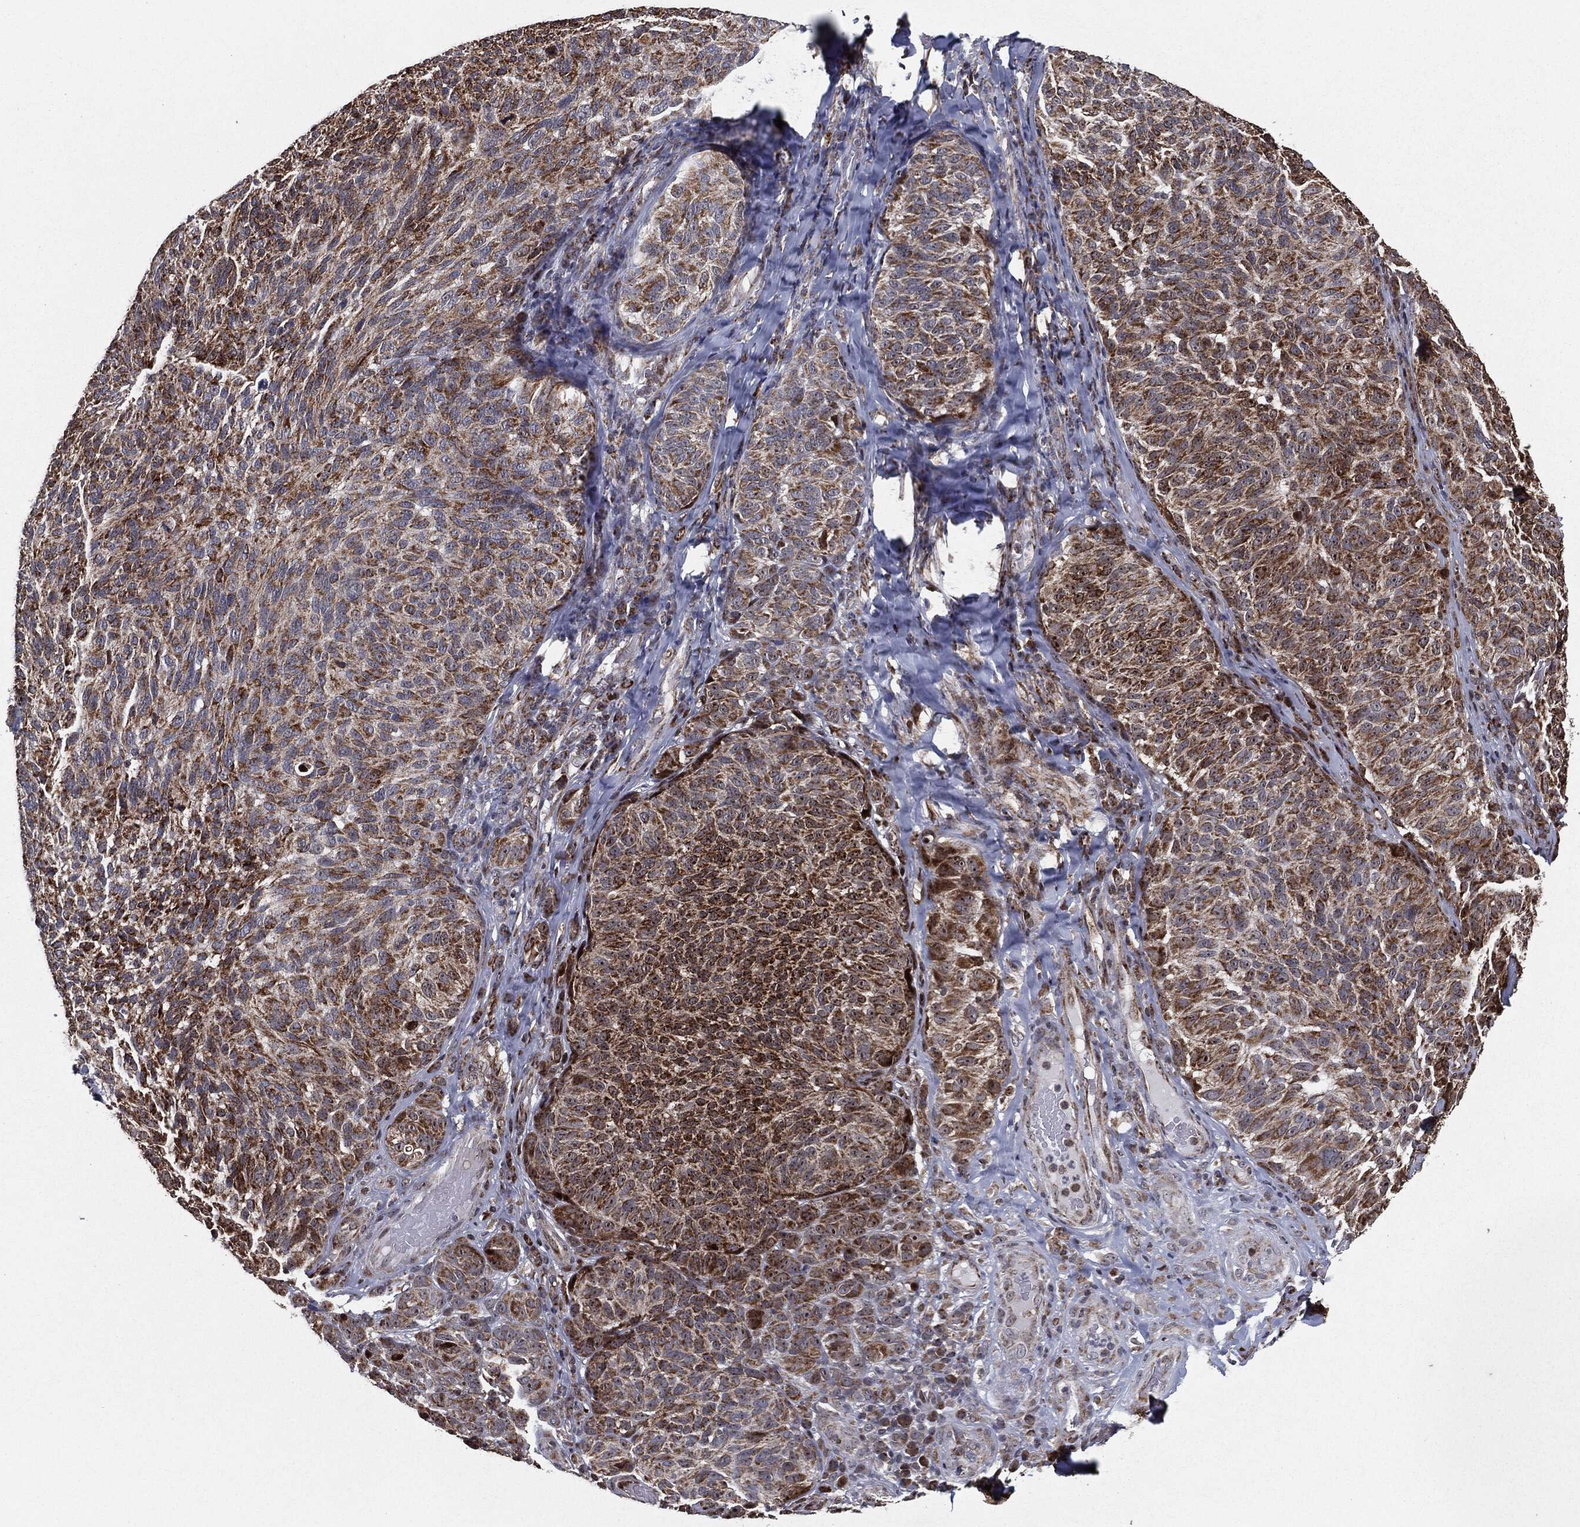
{"staining": {"intensity": "strong", "quantity": ">75%", "location": "cytoplasmic/membranous,nuclear"}, "tissue": "melanoma", "cell_type": "Tumor cells", "image_type": "cancer", "snomed": [{"axis": "morphology", "description": "Malignant melanoma, NOS"}, {"axis": "topography", "description": "Skin"}], "caption": "Immunohistochemistry of melanoma demonstrates high levels of strong cytoplasmic/membranous and nuclear positivity in about >75% of tumor cells. Immunohistochemistry (ihc) stains the protein of interest in brown and the nuclei are stained blue.", "gene": "CHCHD2", "patient": {"sex": "female", "age": 73}}